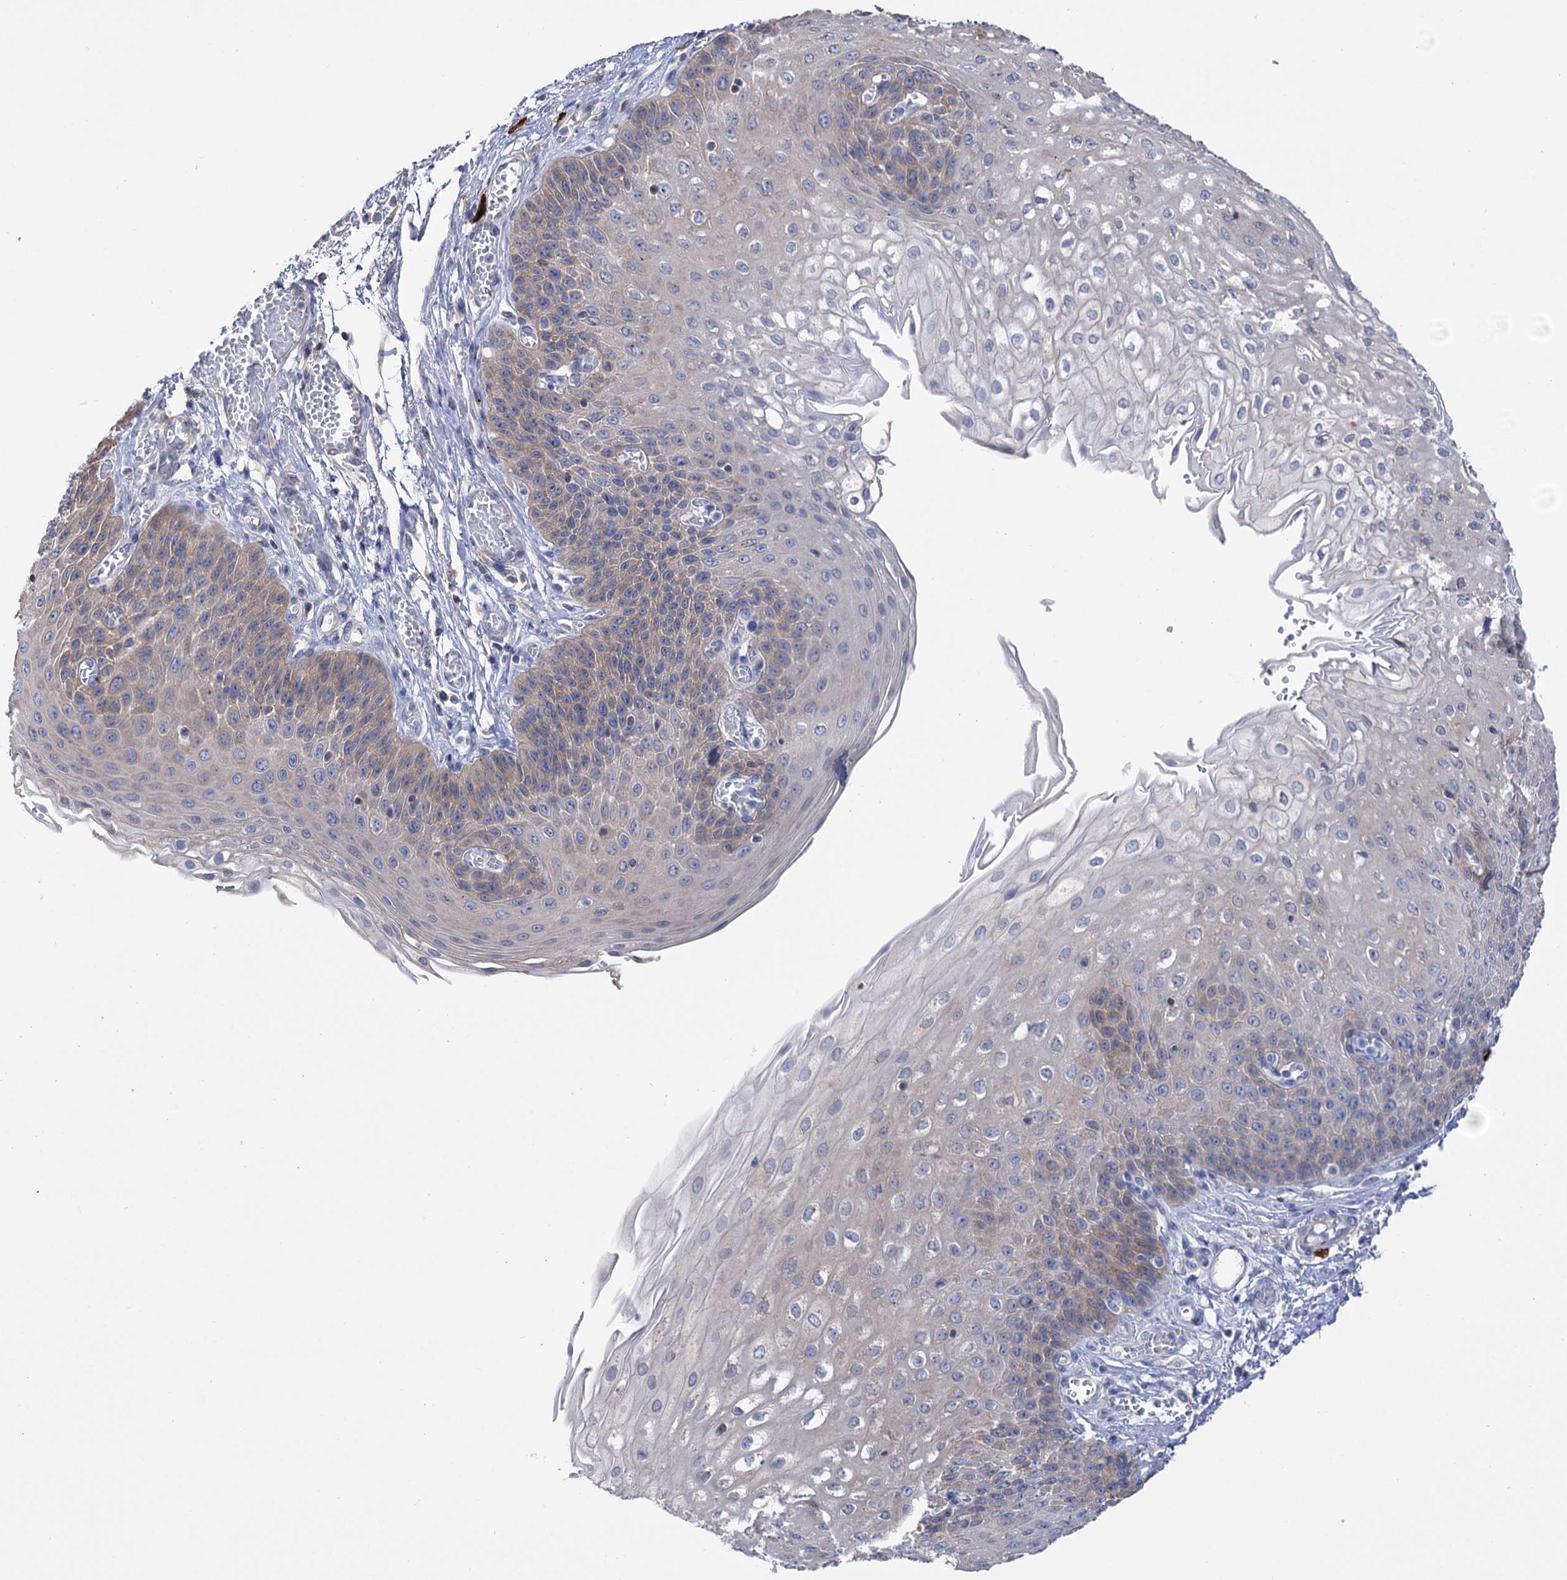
{"staining": {"intensity": "weak", "quantity": "25%-75%", "location": "cytoplasmic/membranous"}, "tissue": "esophagus", "cell_type": "Squamous epithelial cells", "image_type": "normal", "snomed": [{"axis": "morphology", "description": "Normal tissue, NOS"}, {"axis": "topography", "description": "Esophagus"}], "caption": "The image shows staining of normal esophagus, revealing weak cytoplasmic/membranous protein positivity (brown color) within squamous epithelial cells. (Brightfield microscopy of DAB IHC at high magnification).", "gene": "BBS4", "patient": {"sex": "male", "age": 81}}